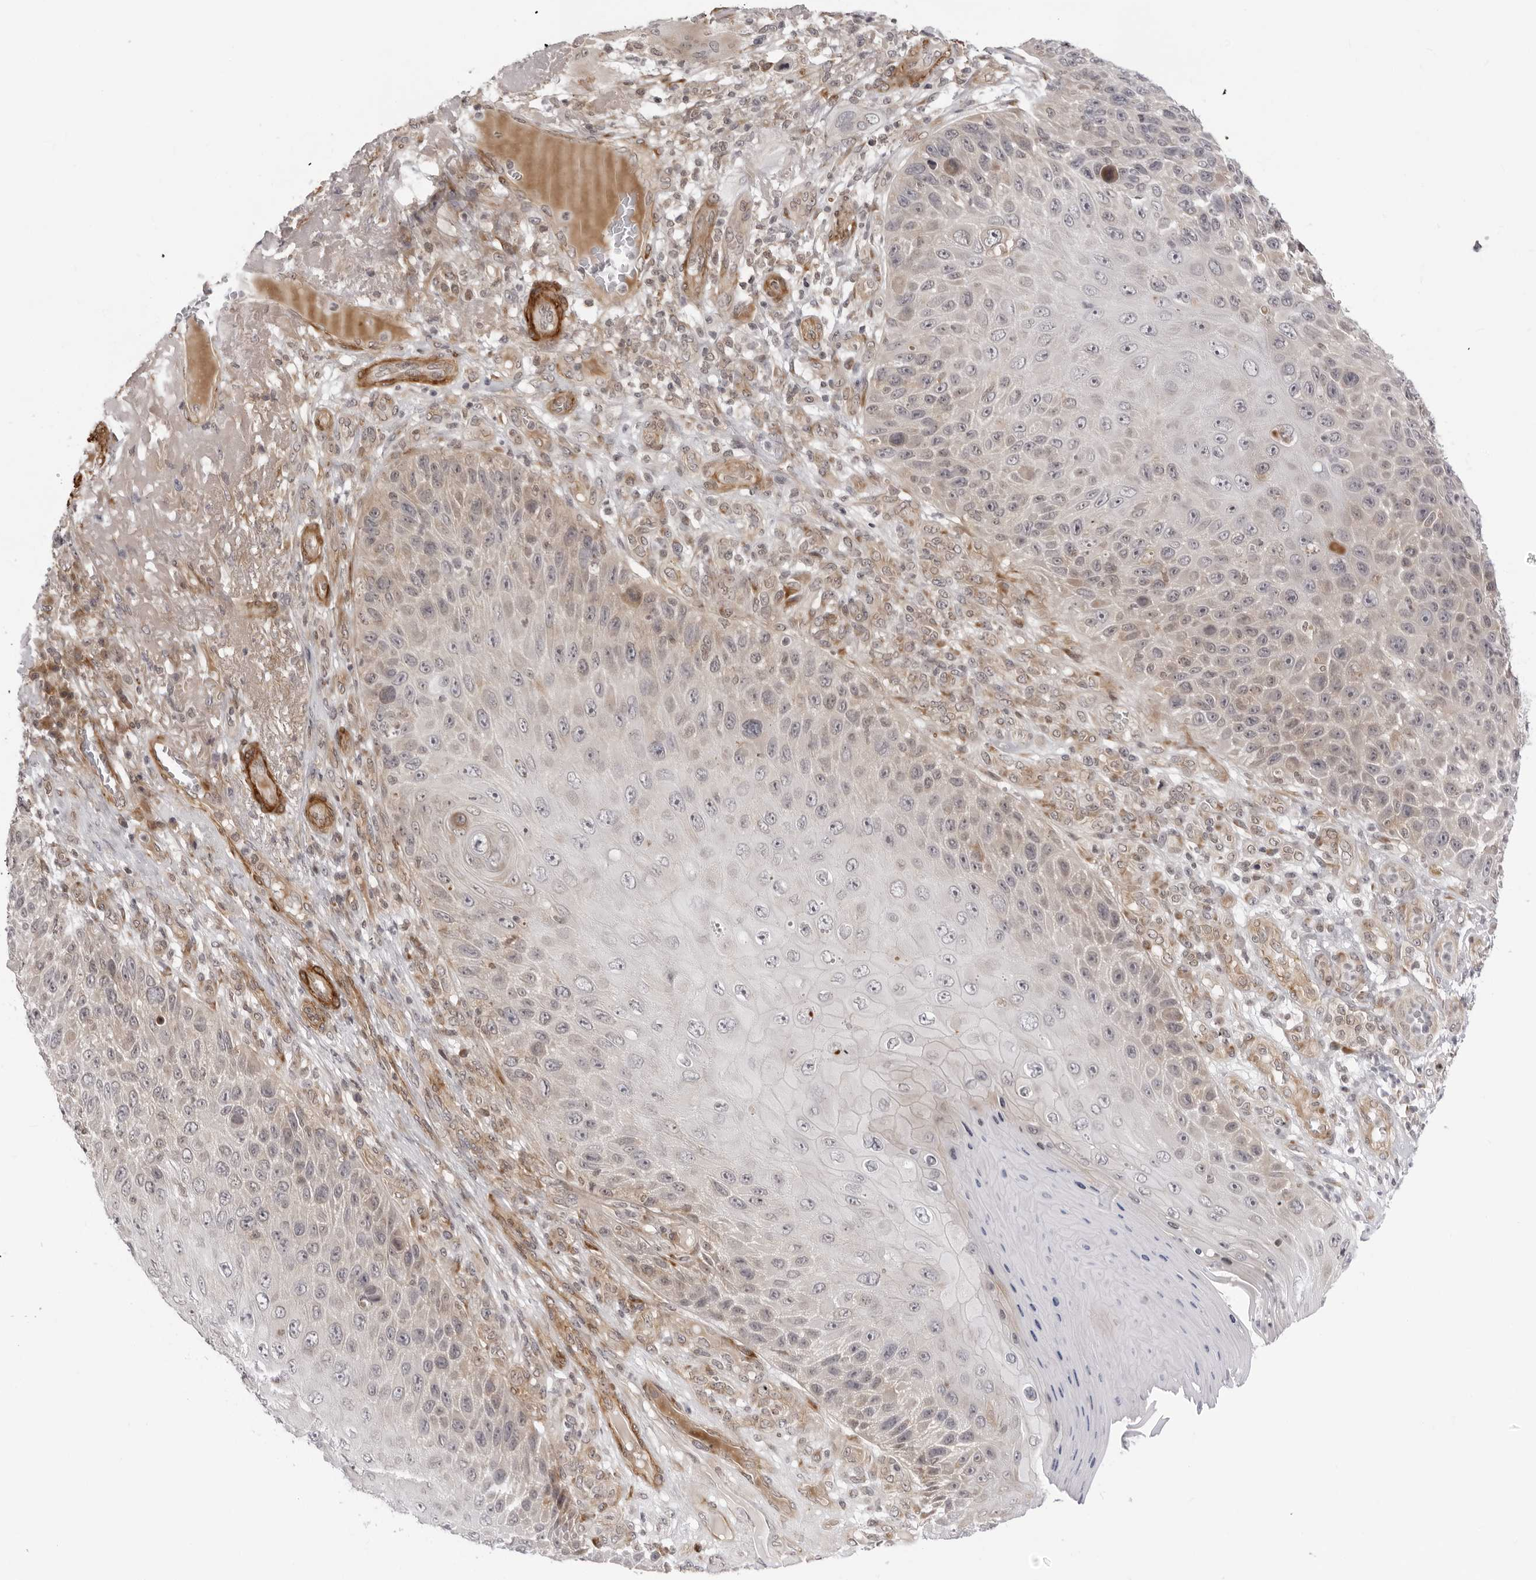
{"staining": {"intensity": "weak", "quantity": "25%-75%", "location": "cytoplasmic/membranous"}, "tissue": "skin cancer", "cell_type": "Tumor cells", "image_type": "cancer", "snomed": [{"axis": "morphology", "description": "Squamous cell carcinoma, NOS"}, {"axis": "topography", "description": "Skin"}], "caption": "IHC staining of squamous cell carcinoma (skin), which demonstrates low levels of weak cytoplasmic/membranous positivity in about 25%-75% of tumor cells indicating weak cytoplasmic/membranous protein staining. The staining was performed using DAB (3,3'-diaminobenzidine) (brown) for protein detection and nuclei were counterstained in hematoxylin (blue).", "gene": "SRGAP2", "patient": {"sex": "female", "age": 88}}